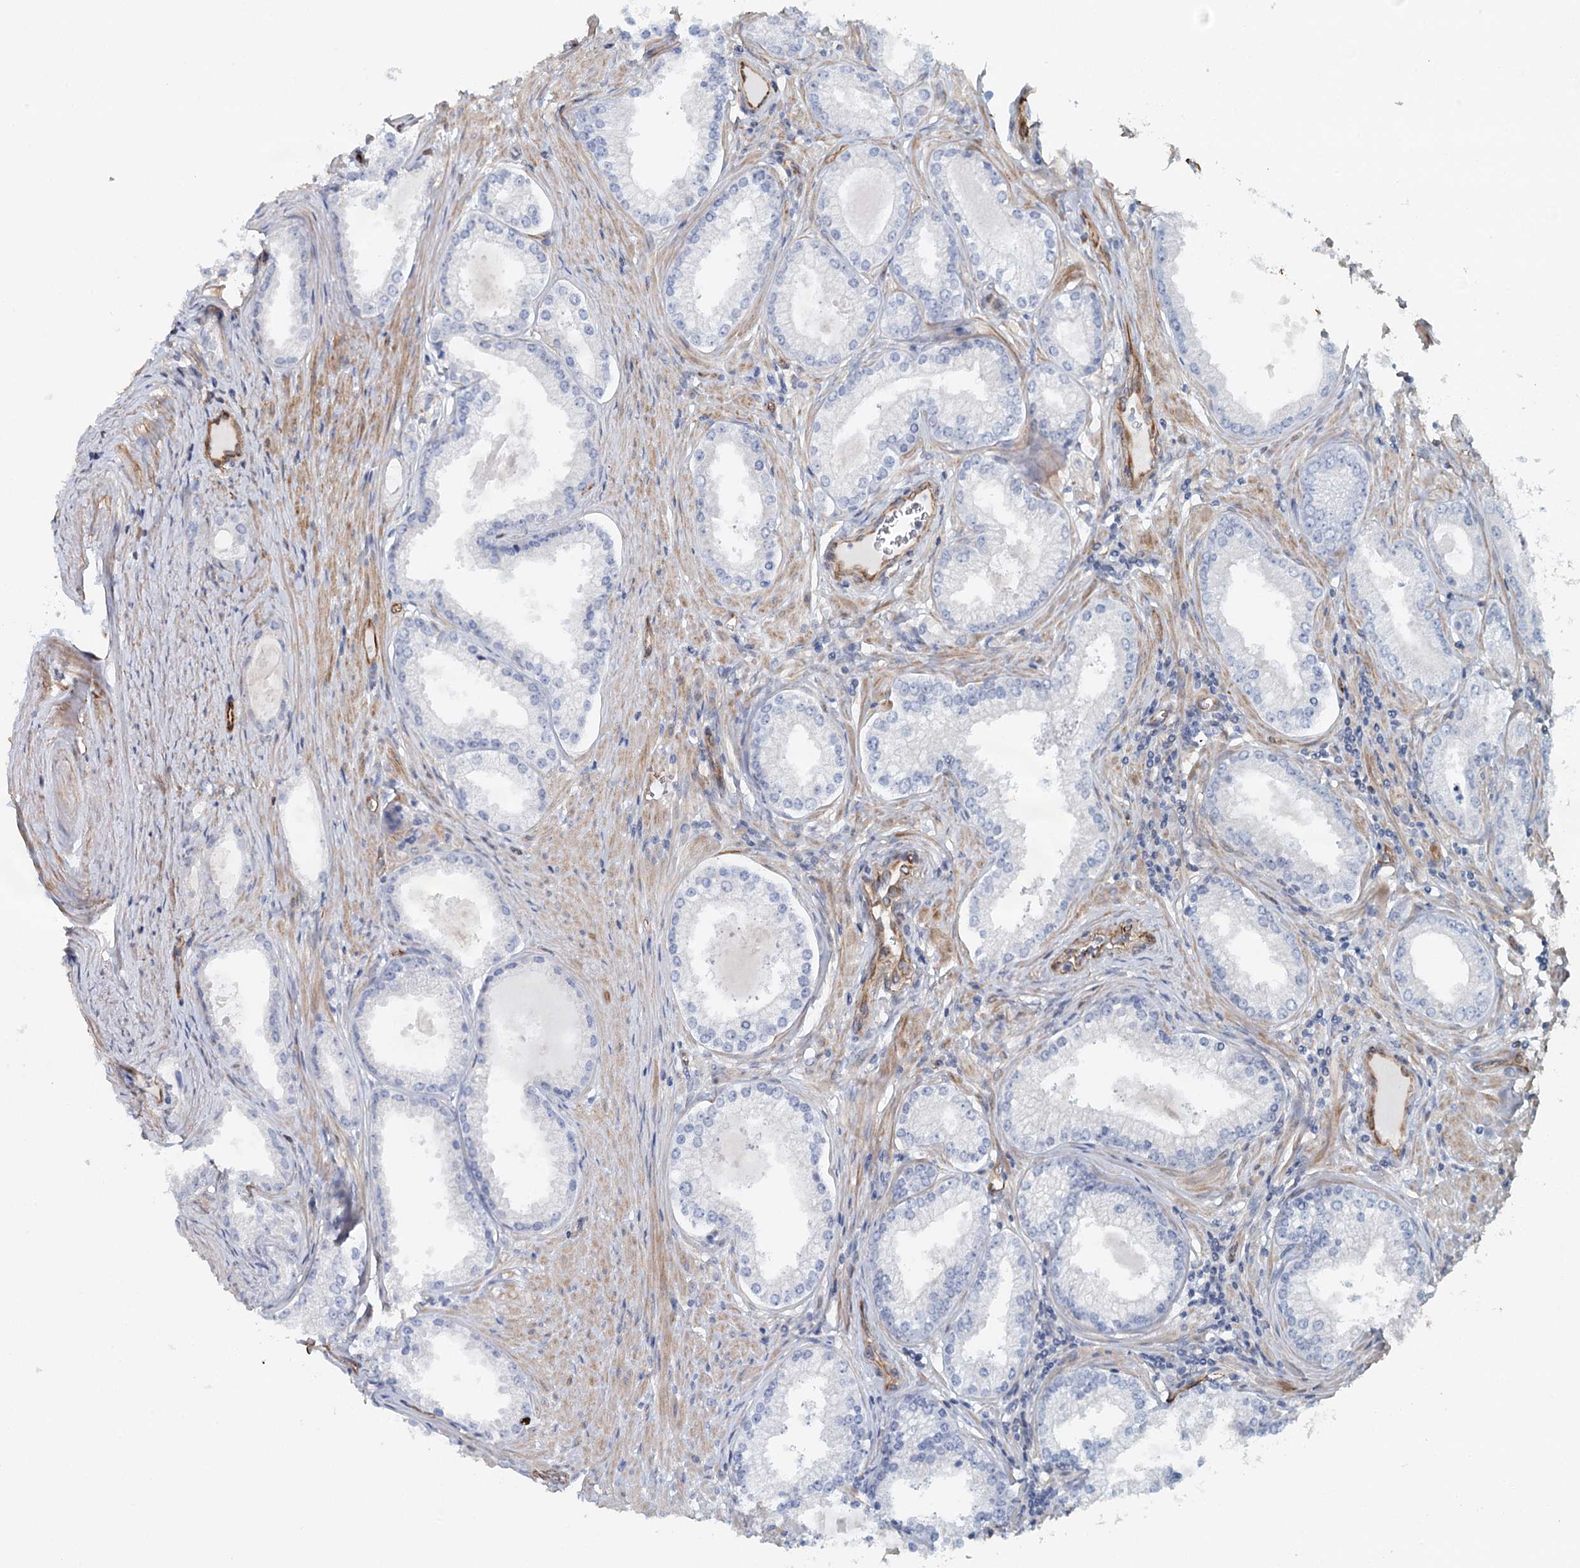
{"staining": {"intensity": "negative", "quantity": "none", "location": "none"}, "tissue": "prostate cancer", "cell_type": "Tumor cells", "image_type": "cancer", "snomed": [{"axis": "morphology", "description": "Adenocarcinoma, High grade"}, {"axis": "topography", "description": "Prostate"}], "caption": "Immunohistochemistry (IHC) photomicrograph of neoplastic tissue: prostate cancer stained with DAB (3,3'-diaminobenzidine) exhibits no significant protein expression in tumor cells.", "gene": "SYNPO", "patient": {"sex": "male", "age": 68}}